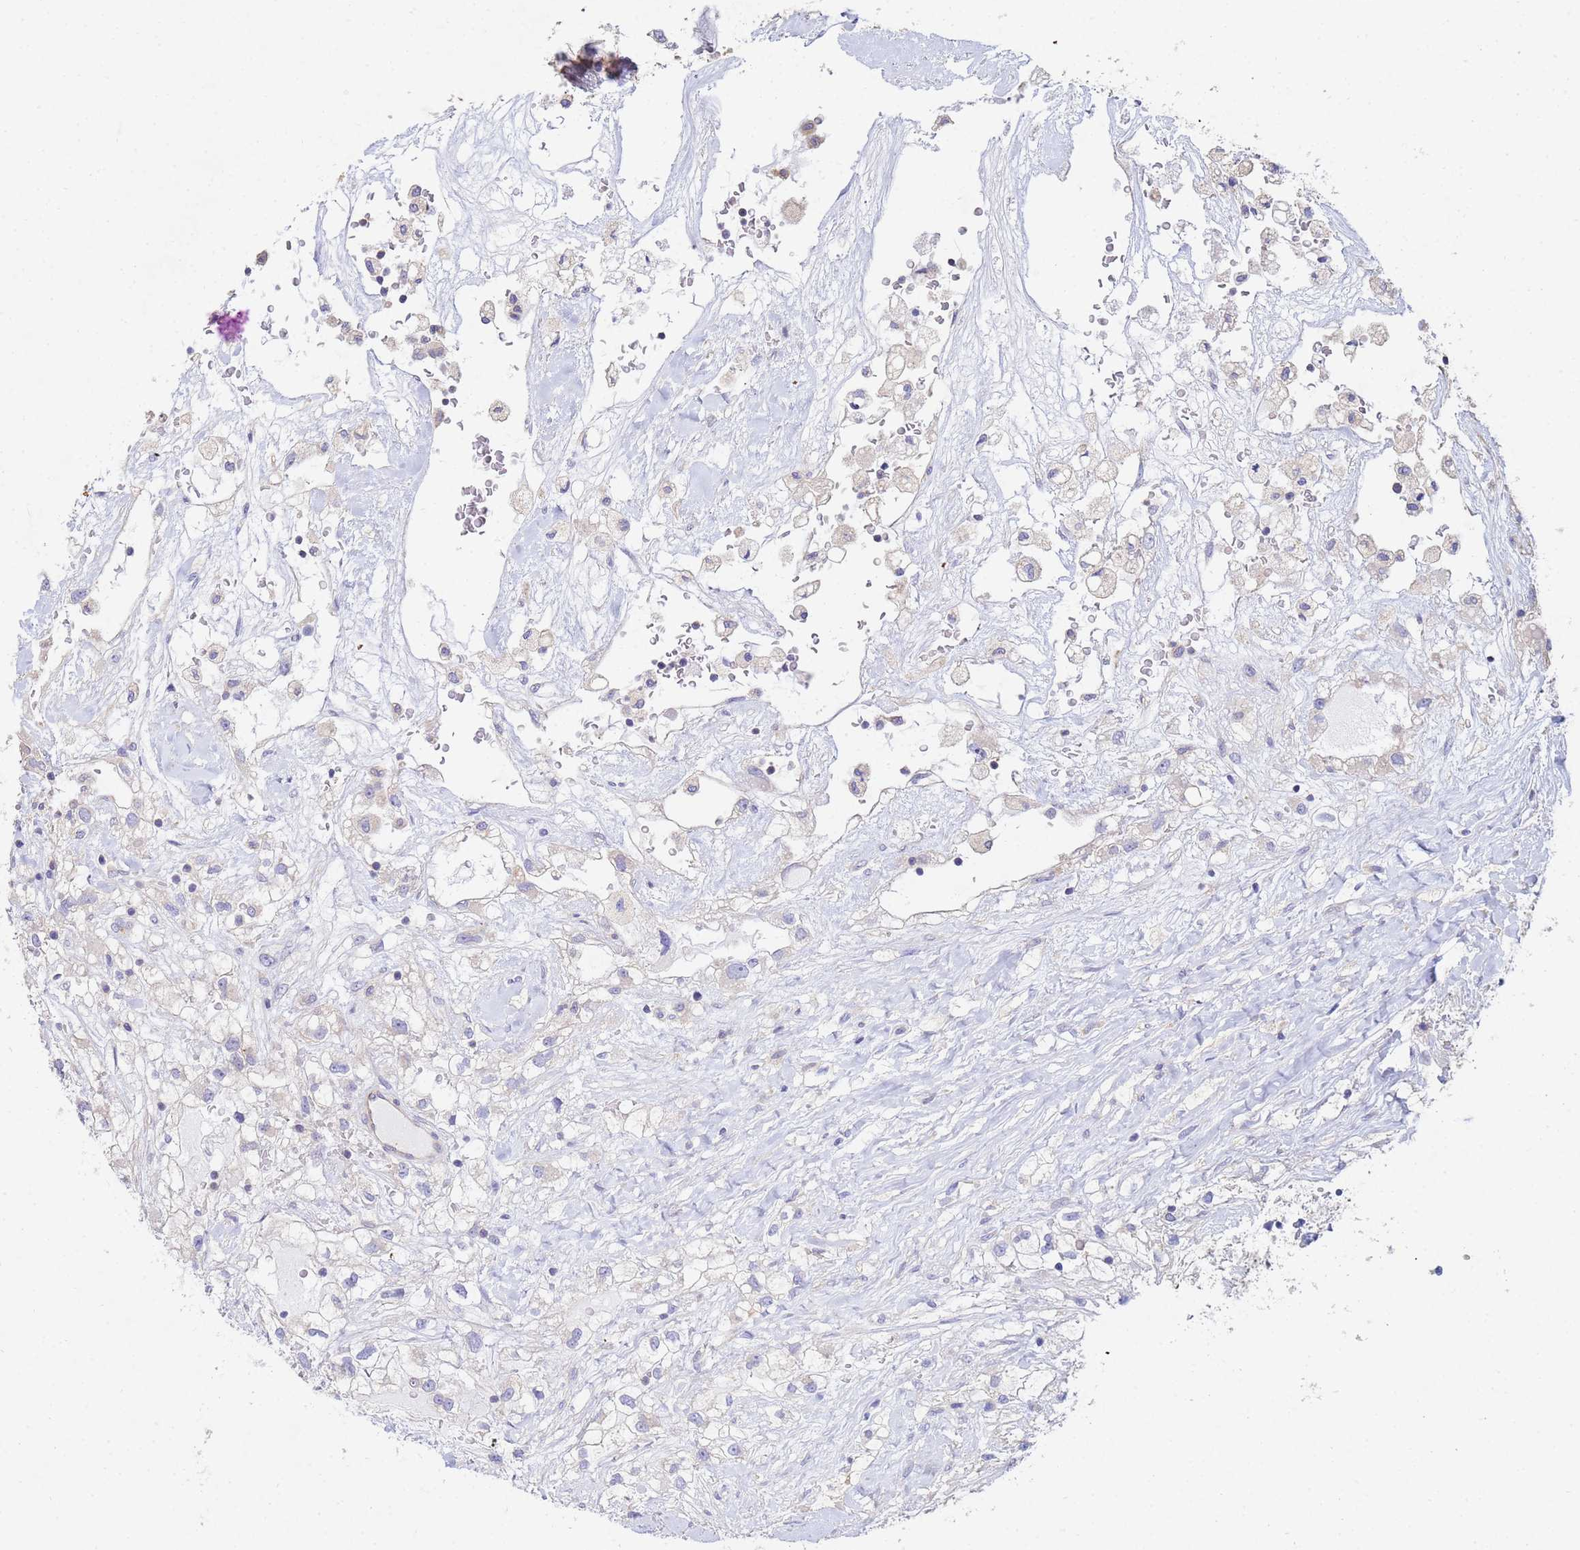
{"staining": {"intensity": "negative", "quantity": "none", "location": "none"}, "tissue": "renal cancer", "cell_type": "Tumor cells", "image_type": "cancer", "snomed": [{"axis": "morphology", "description": "Adenocarcinoma, NOS"}, {"axis": "topography", "description": "Kidney"}], "caption": "This is a photomicrograph of immunohistochemistry (IHC) staining of renal adenocarcinoma, which shows no expression in tumor cells. The staining was performed using DAB to visualize the protein expression in brown, while the nuclei were stained in blue with hematoxylin (Magnification: 20x).", "gene": "CDC34", "patient": {"sex": "male", "age": 59}}